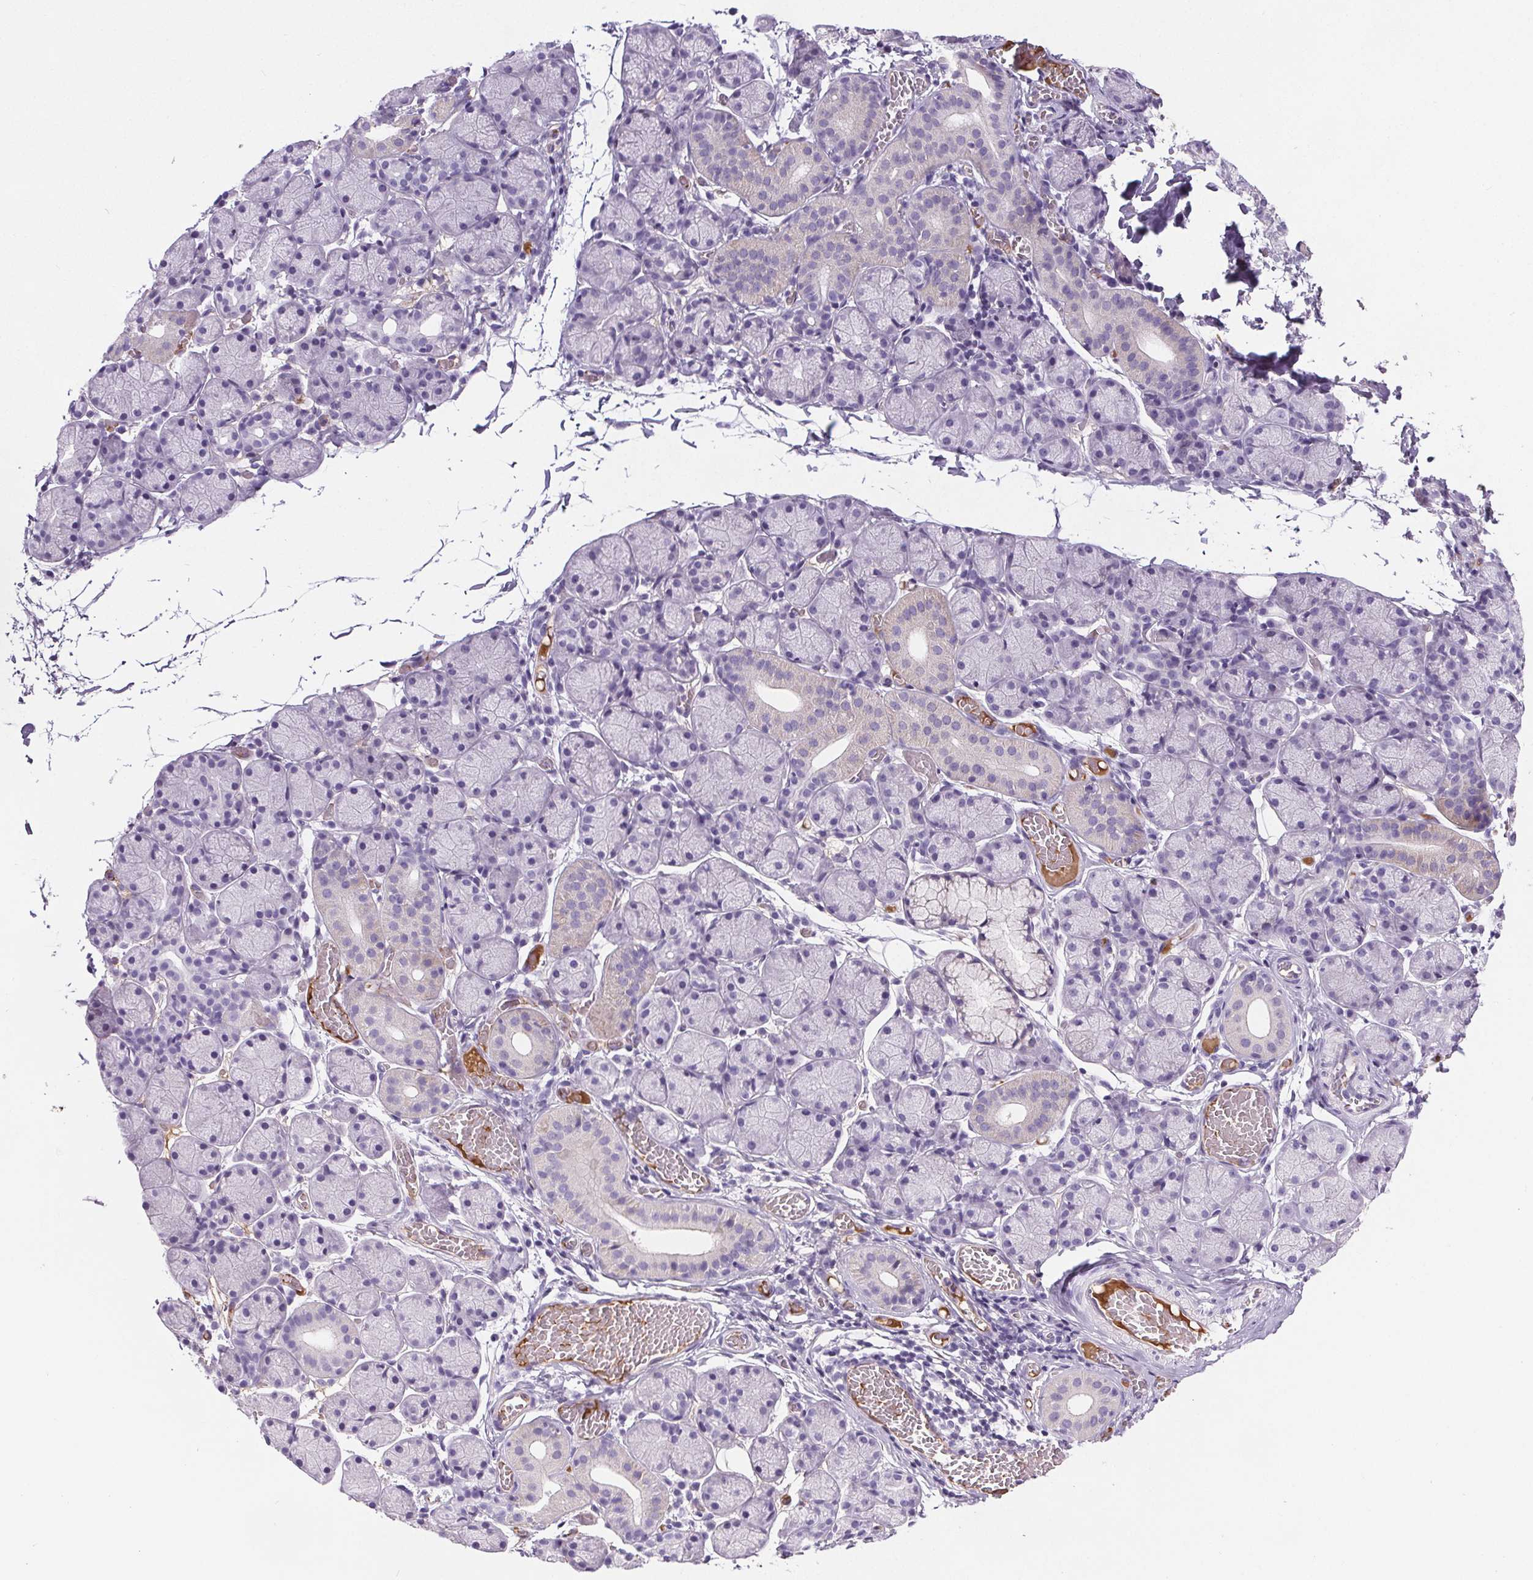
{"staining": {"intensity": "negative", "quantity": "none", "location": "none"}, "tissue": "salivary gland", "cell_type": "Glandular cells", "image_type": "normal", "snomed": [{"axis": "morphology", "description": "Normal tissue, NOS"}, {"axis": "topography", "description": "Salivary gland"}], "caption": "The micrograph demonstrates no staining of glandular cells in benign salivary gland.", "gene": "CD5L", "patient": {"sex": "female", "age": 24}}